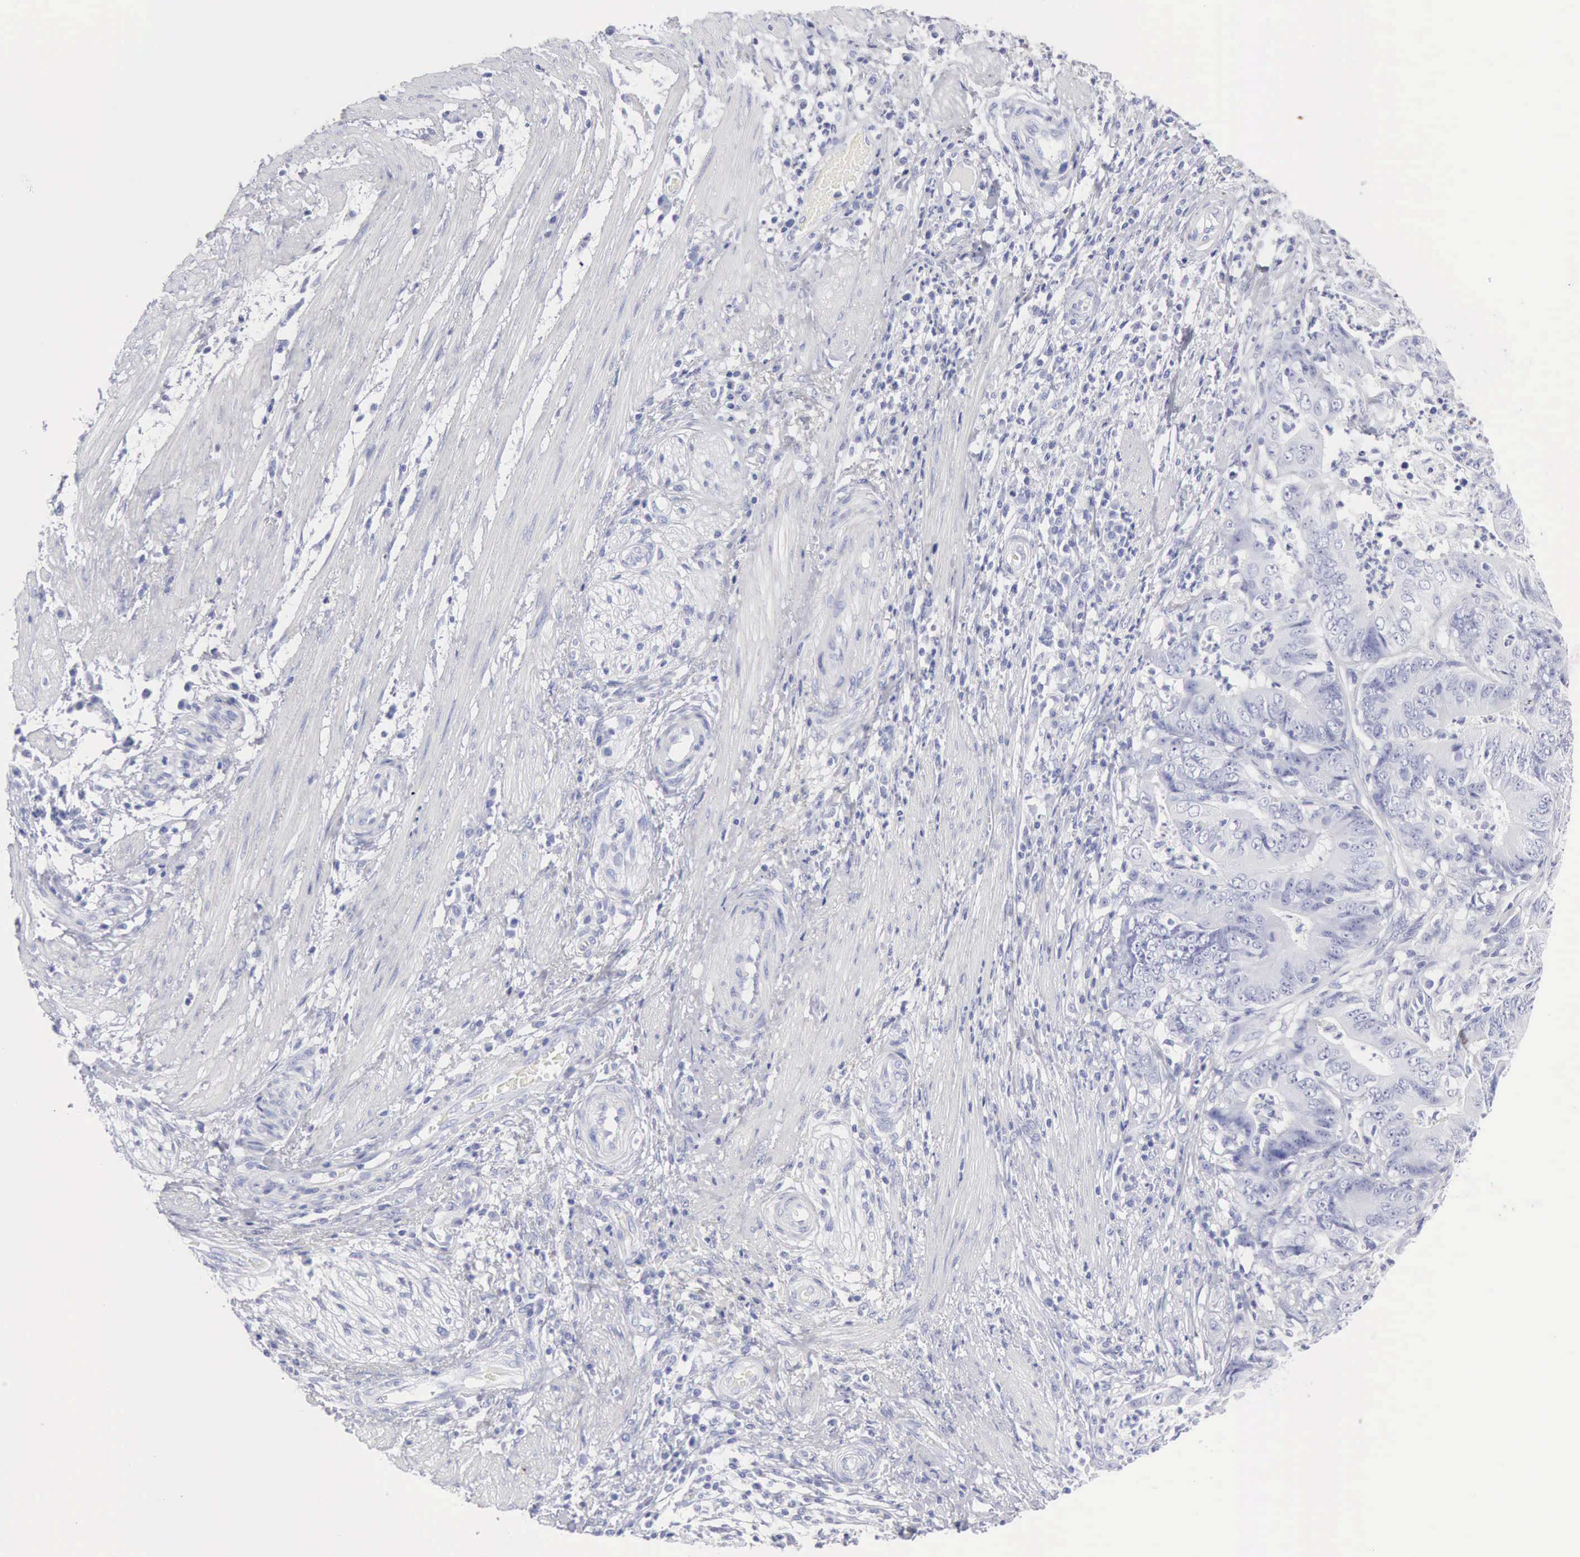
{"staining": {"intensity": "negative", "quantity": "none", "location": "none"}, "tissue": "stomach cancer", "cell_type": "Tumor cells", "image_type": "cancer", "snomed": [{"axis": "morphology", "description": "Adenocarcinoma, NOS"}, {"axis": "topography", "description": "Stomach, lower"}], "caption": "Immunohistochemical staining of stomach cancer displays no significant staining in tumor cells. (DAB immunohistochemistry (IHC), high magnification).", "gene": "KRT10", "patient": {"sex": "female", "age": 86}}